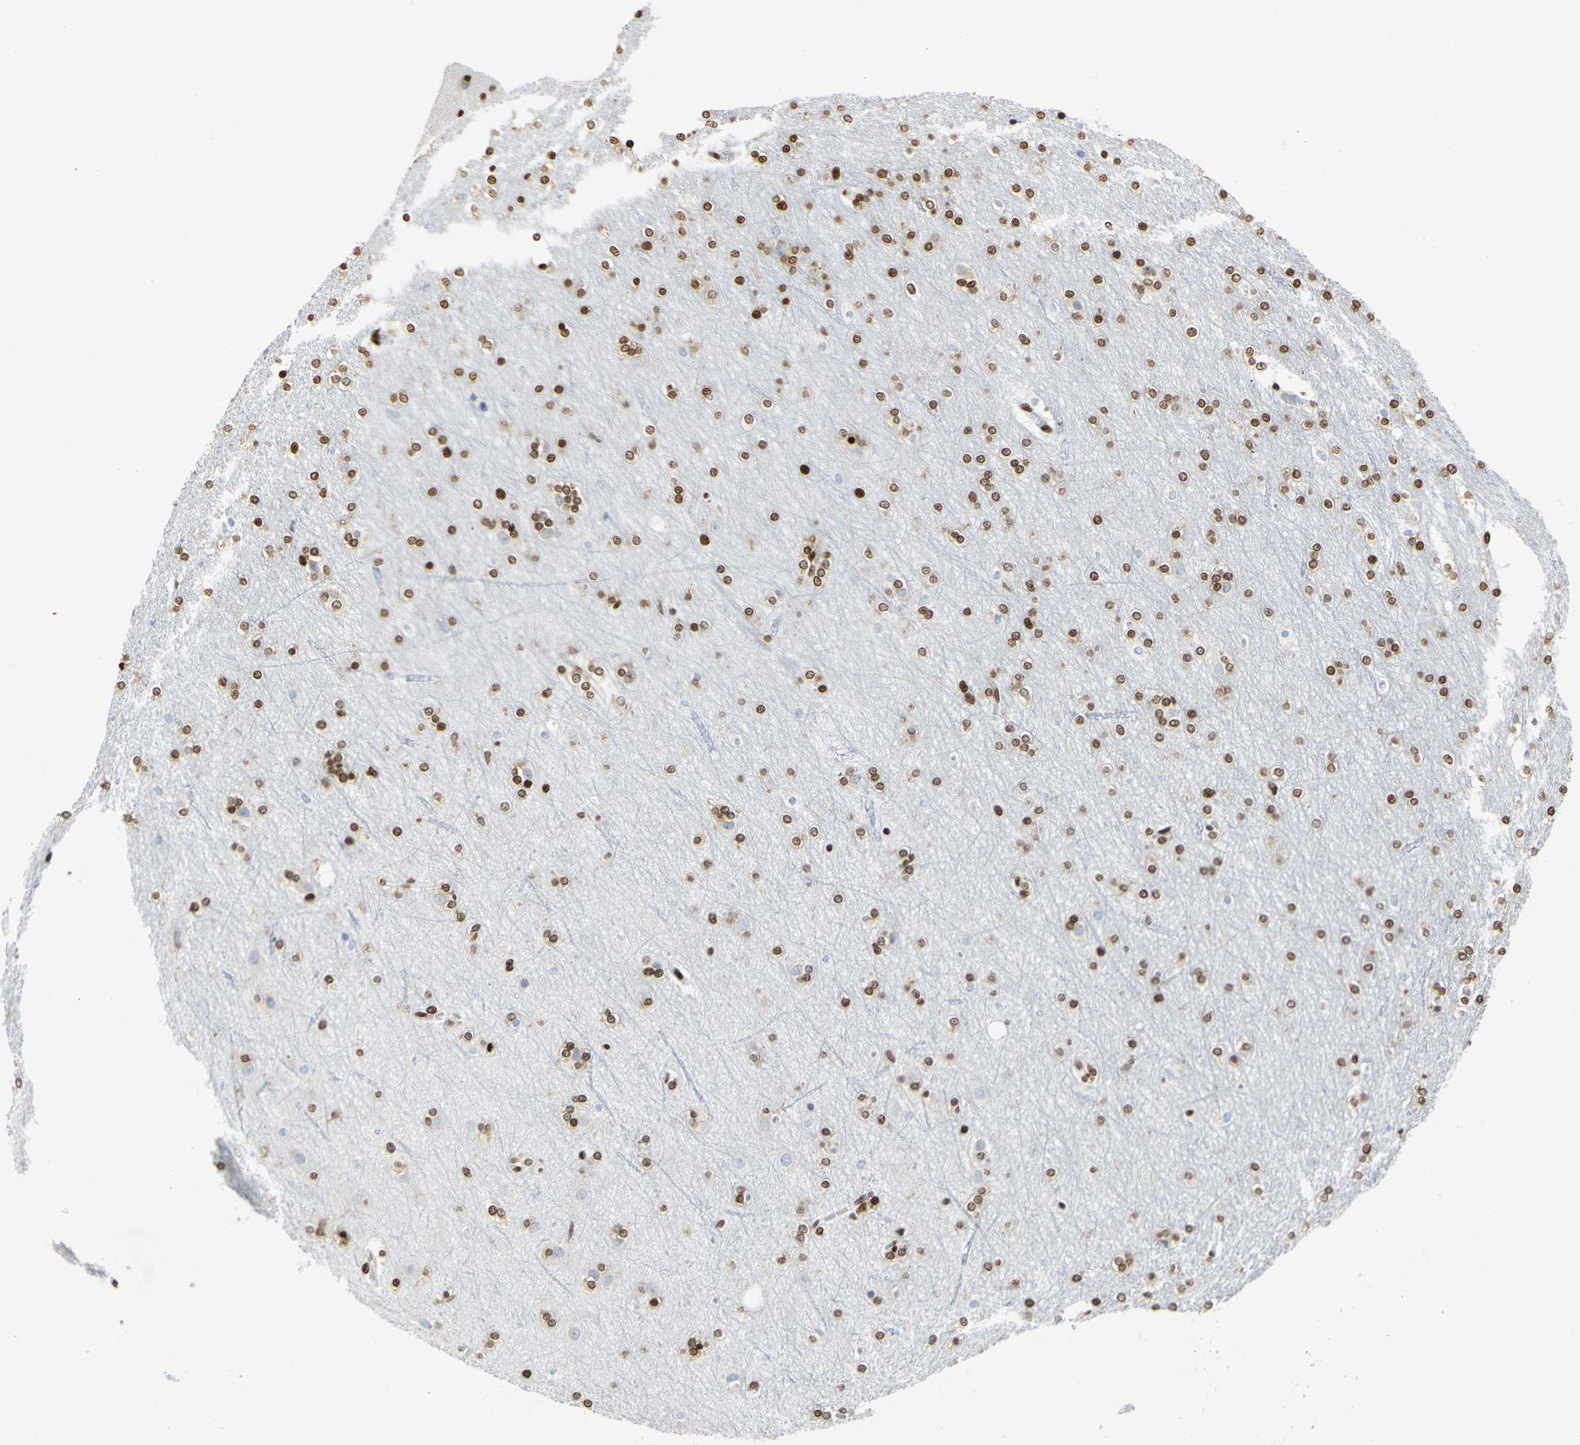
{"staining": {"intensity": "moderate", "quantity": ">75%", "location": "cytoplasmic/membranous"}, "tissue": "cerebral cortex", "cell_type": "Endothelial cells", "image_type": "normal", "snomed": [{"axis": "morphology", "description": "Normal tissue, NOS"}, {"axis": "topography", "description": "Cerebral cortex"}], "caption": "Immunohistochemistry histopathology image of benign cerebral cortex stained for a protein (brown), which reveals medium levels of moderate cytoplasmic/membranous staining in about >75% of endothelial cells.", "gene": "HMGB1", "patient": {"sex": "female", "age": 54}}